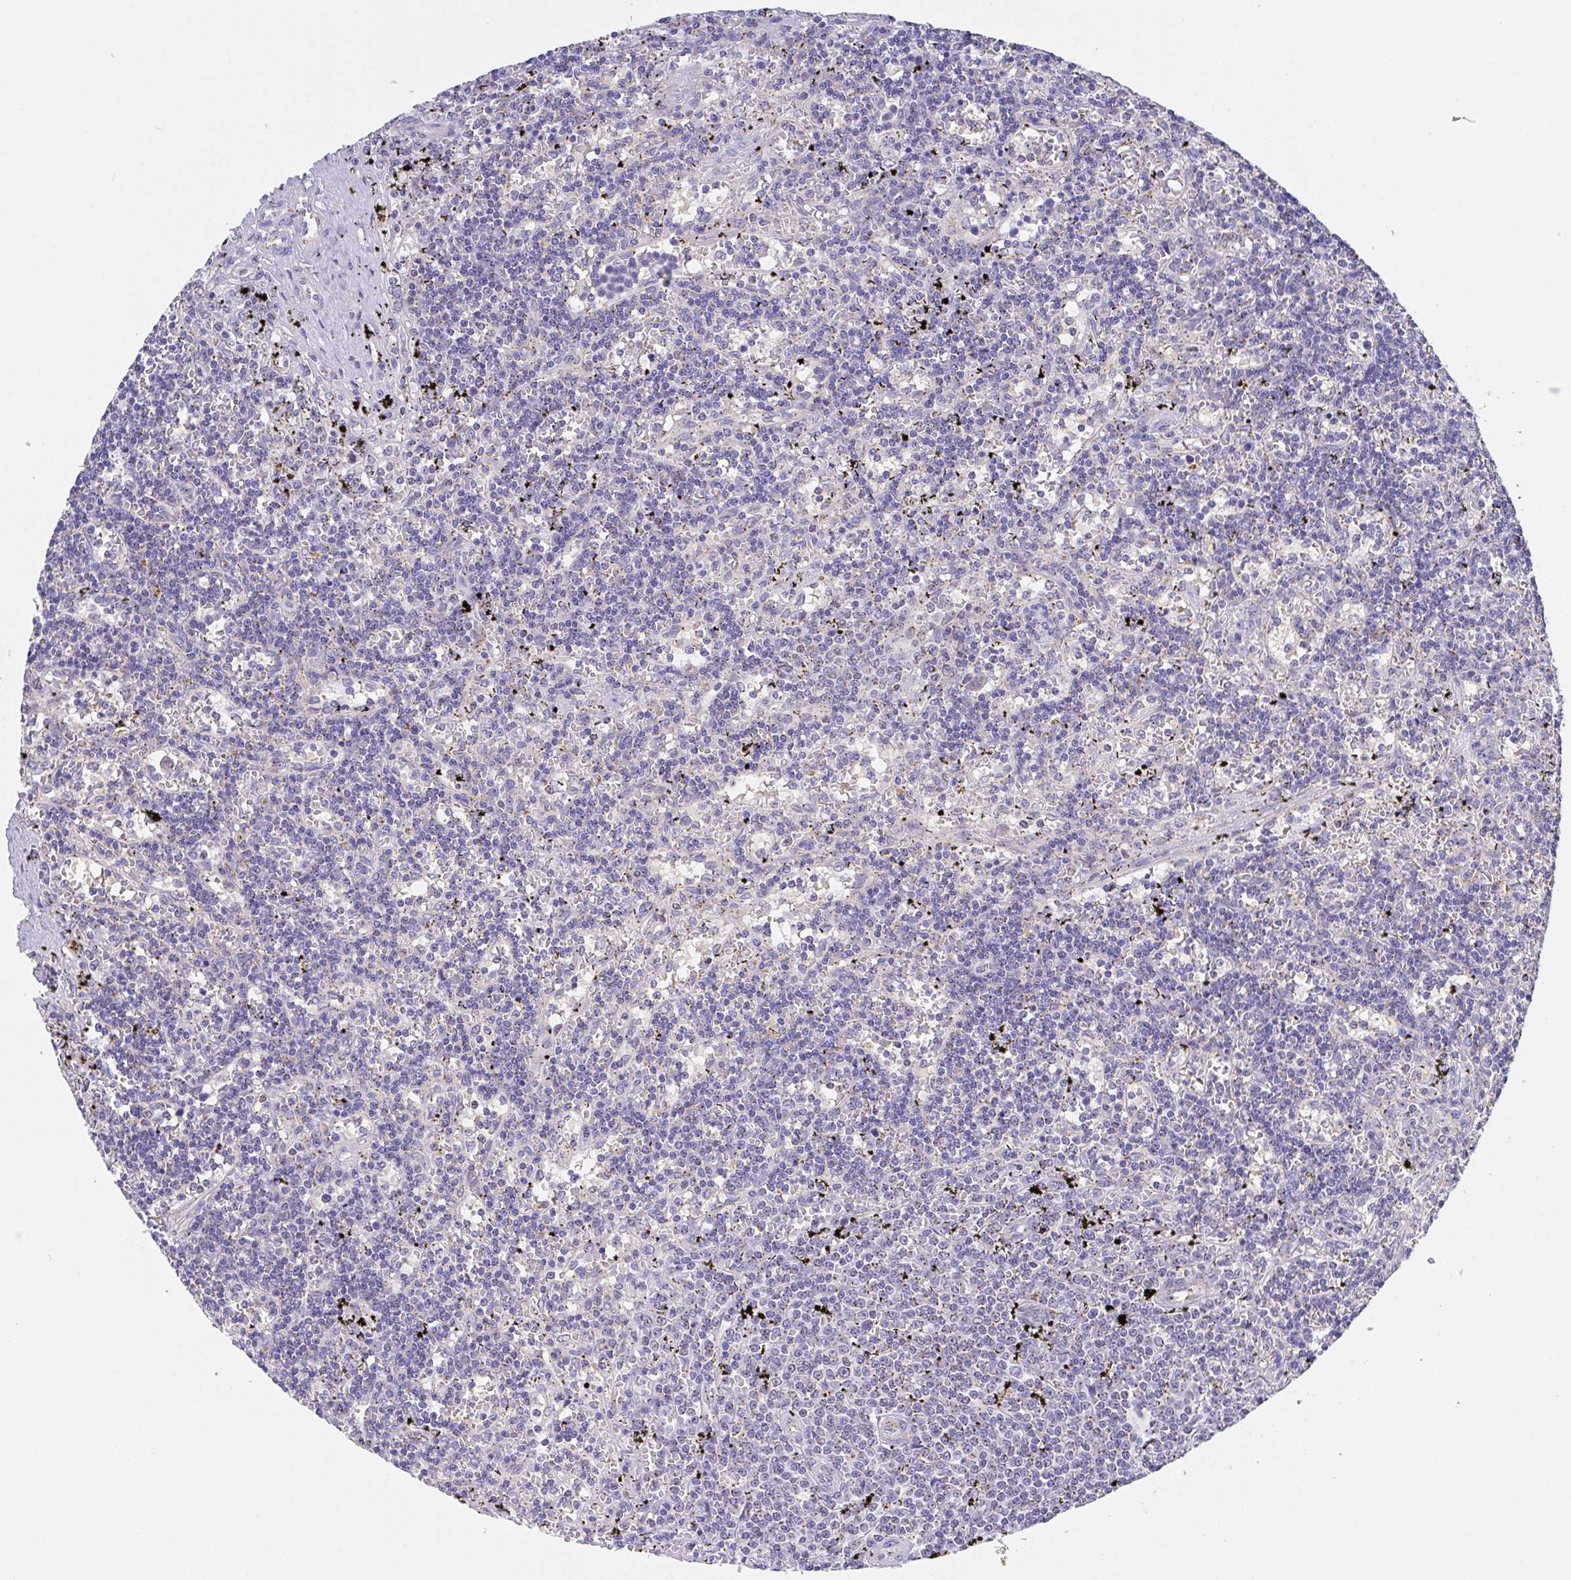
{"staining": {"intensity": "negative", "quantity": "none", "location": "none"}, "tissue": "lymphoma", "cell_type": "Tumor cells", "image_type": "cancer", "snomed": [{"axis": "morphology", "description": "Malignant lymphoma, non-Hodgkin's type, Low grade"}, {"axis": "topography", "description": "Spleen"}], "caption": "Tumor cells are negative for brown protein staining in low-grade malignant lymphoma, non-Hodgkin's type.", "gene": "PROSER3", "patient": {"sex": "male", "age": 60}}